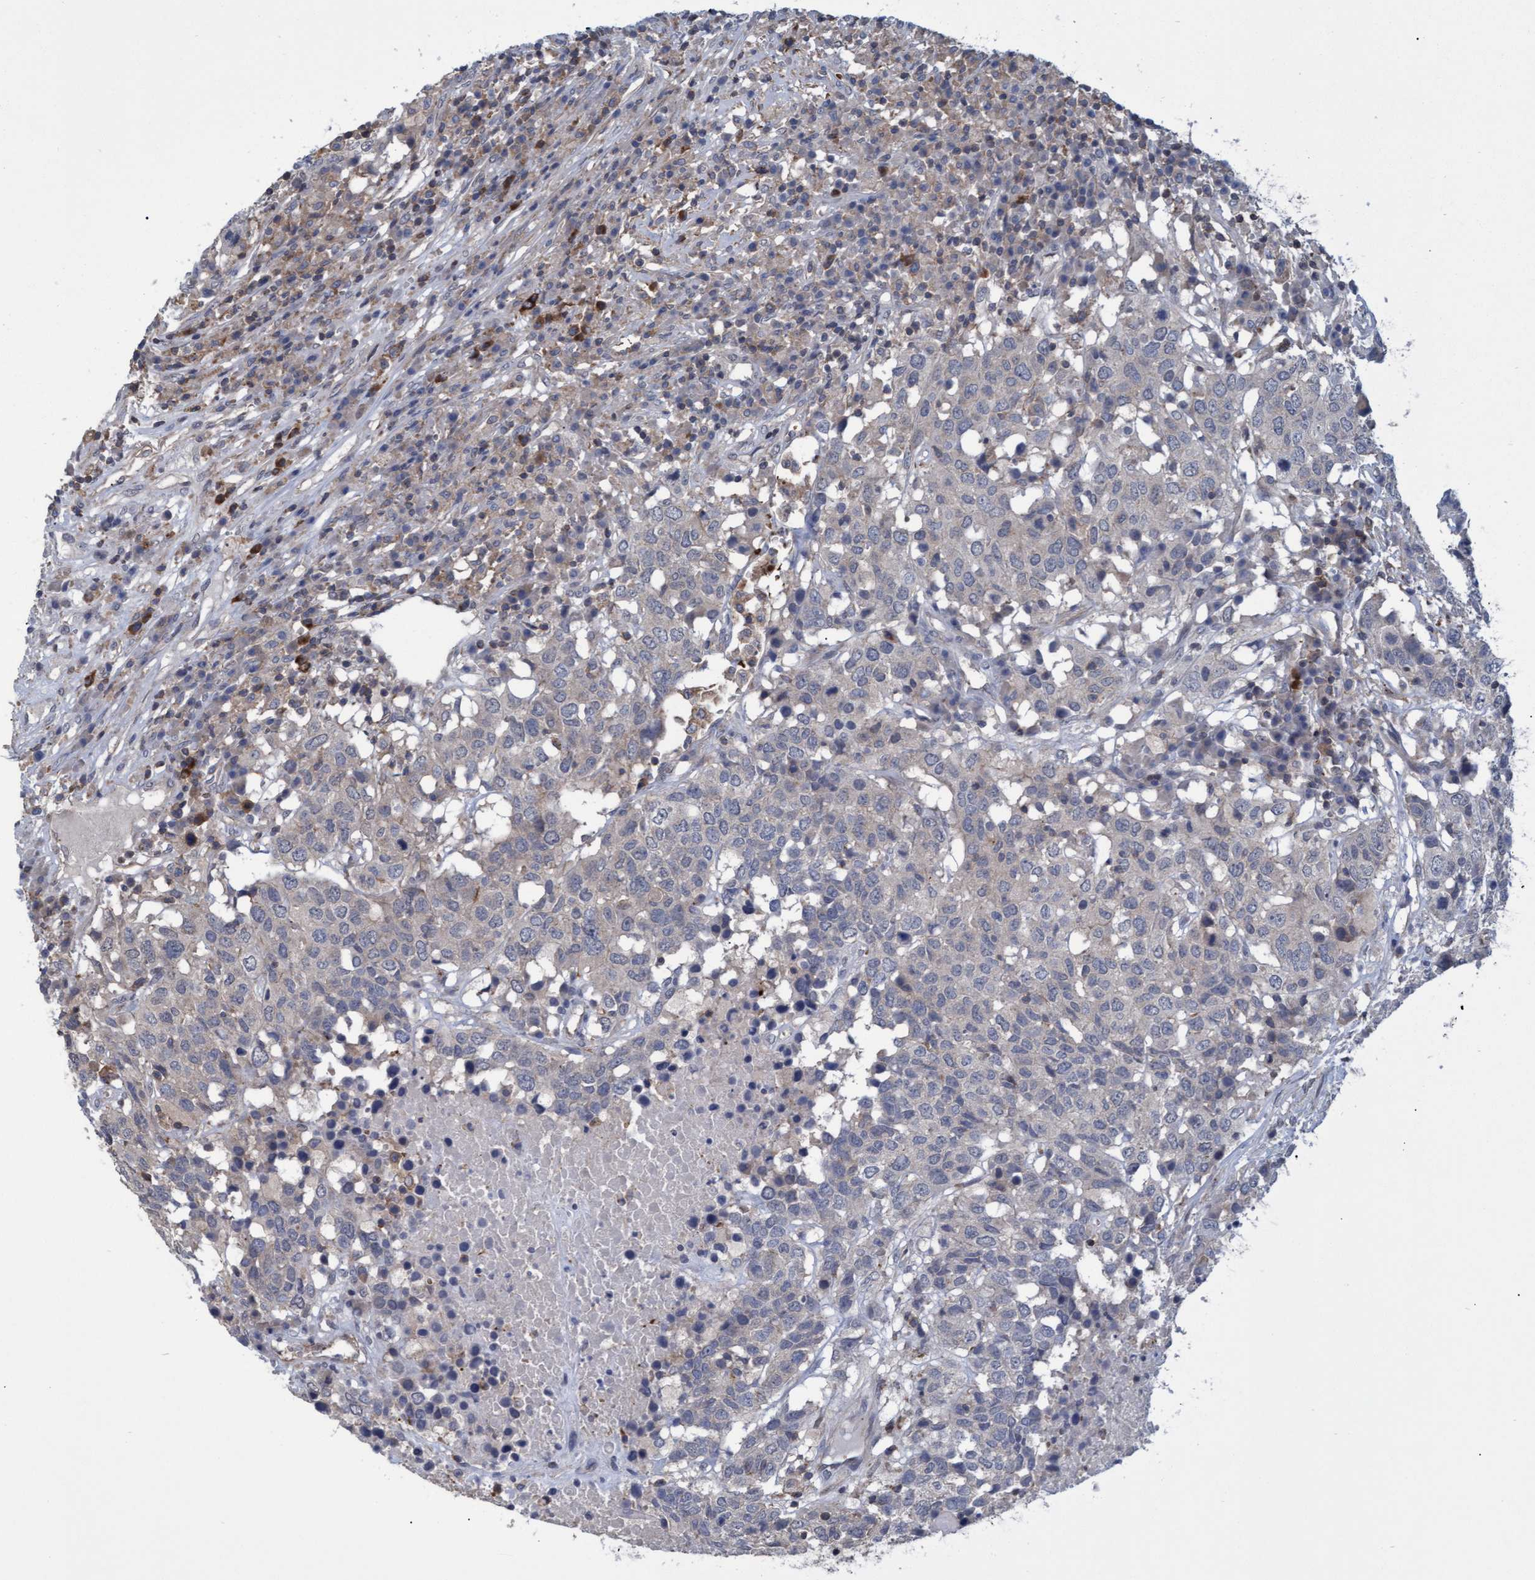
{"staining": {"intensity": "negative", "quantity": "none", "location": "none"}, "tissue": "head and neck cancer", "cell_type": "Tumor cells", "image_type": "cancer", "snomed": [{"axis": "morphology", "description": "Squamous cell carcinoma, NOS"}, {"axis": "topography", "description": "Head-Neck"}], "caption": "An immunohistochemistry micrograph of head and neck squamous cell carcinoma is shown. There is no staining in tumor cells of head and neck squamous cell carcinoma. (Stains: DAB immunohistochemistry with hematoxylin counter stain, Microscopy: brightfield microscopy at high magnification).", "gene": "NAA15", "patient": {"sex": "male", "age": 66}}